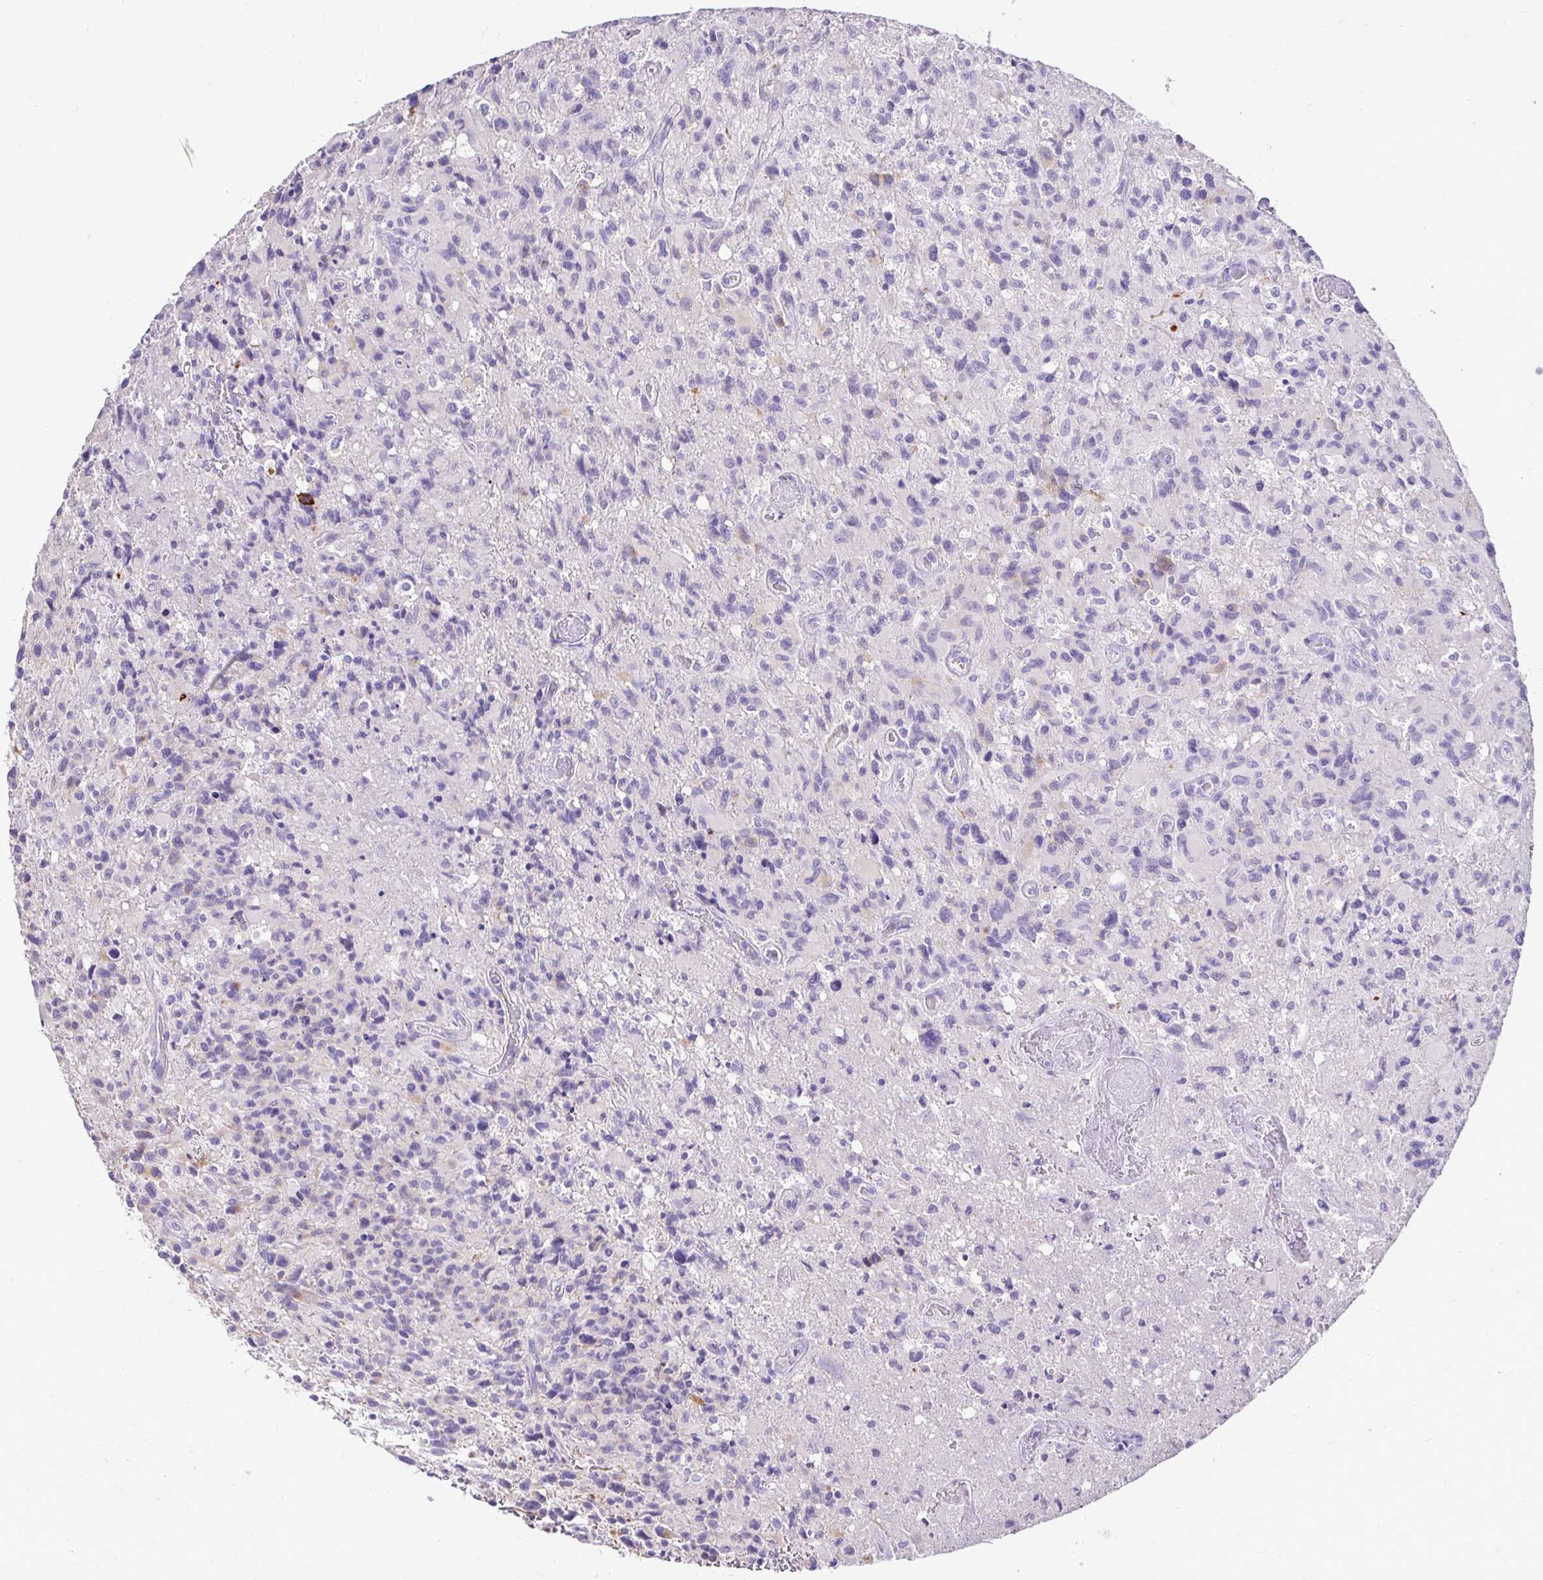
{"staining": {"intensity": "negative", "quantity": "none", "location": "none"}, "tissue": "glioma", "cell_type": "Tumor cells", "image_type": "cancer", "snomed": [{"axis": "morphology", "description": "Glioma, malignant, High grade"}, {"axis": "topography", "description": "Brain"}], "caption": "Immunohistochemistry photomicrograph of neoplastic tissue: human high-grade glioma (malignant) stained with DAB exhibits no significant protein positivity in tumor cells.", "gene": "TAF1D", "patient": {"sex": "male", "age": 63}}